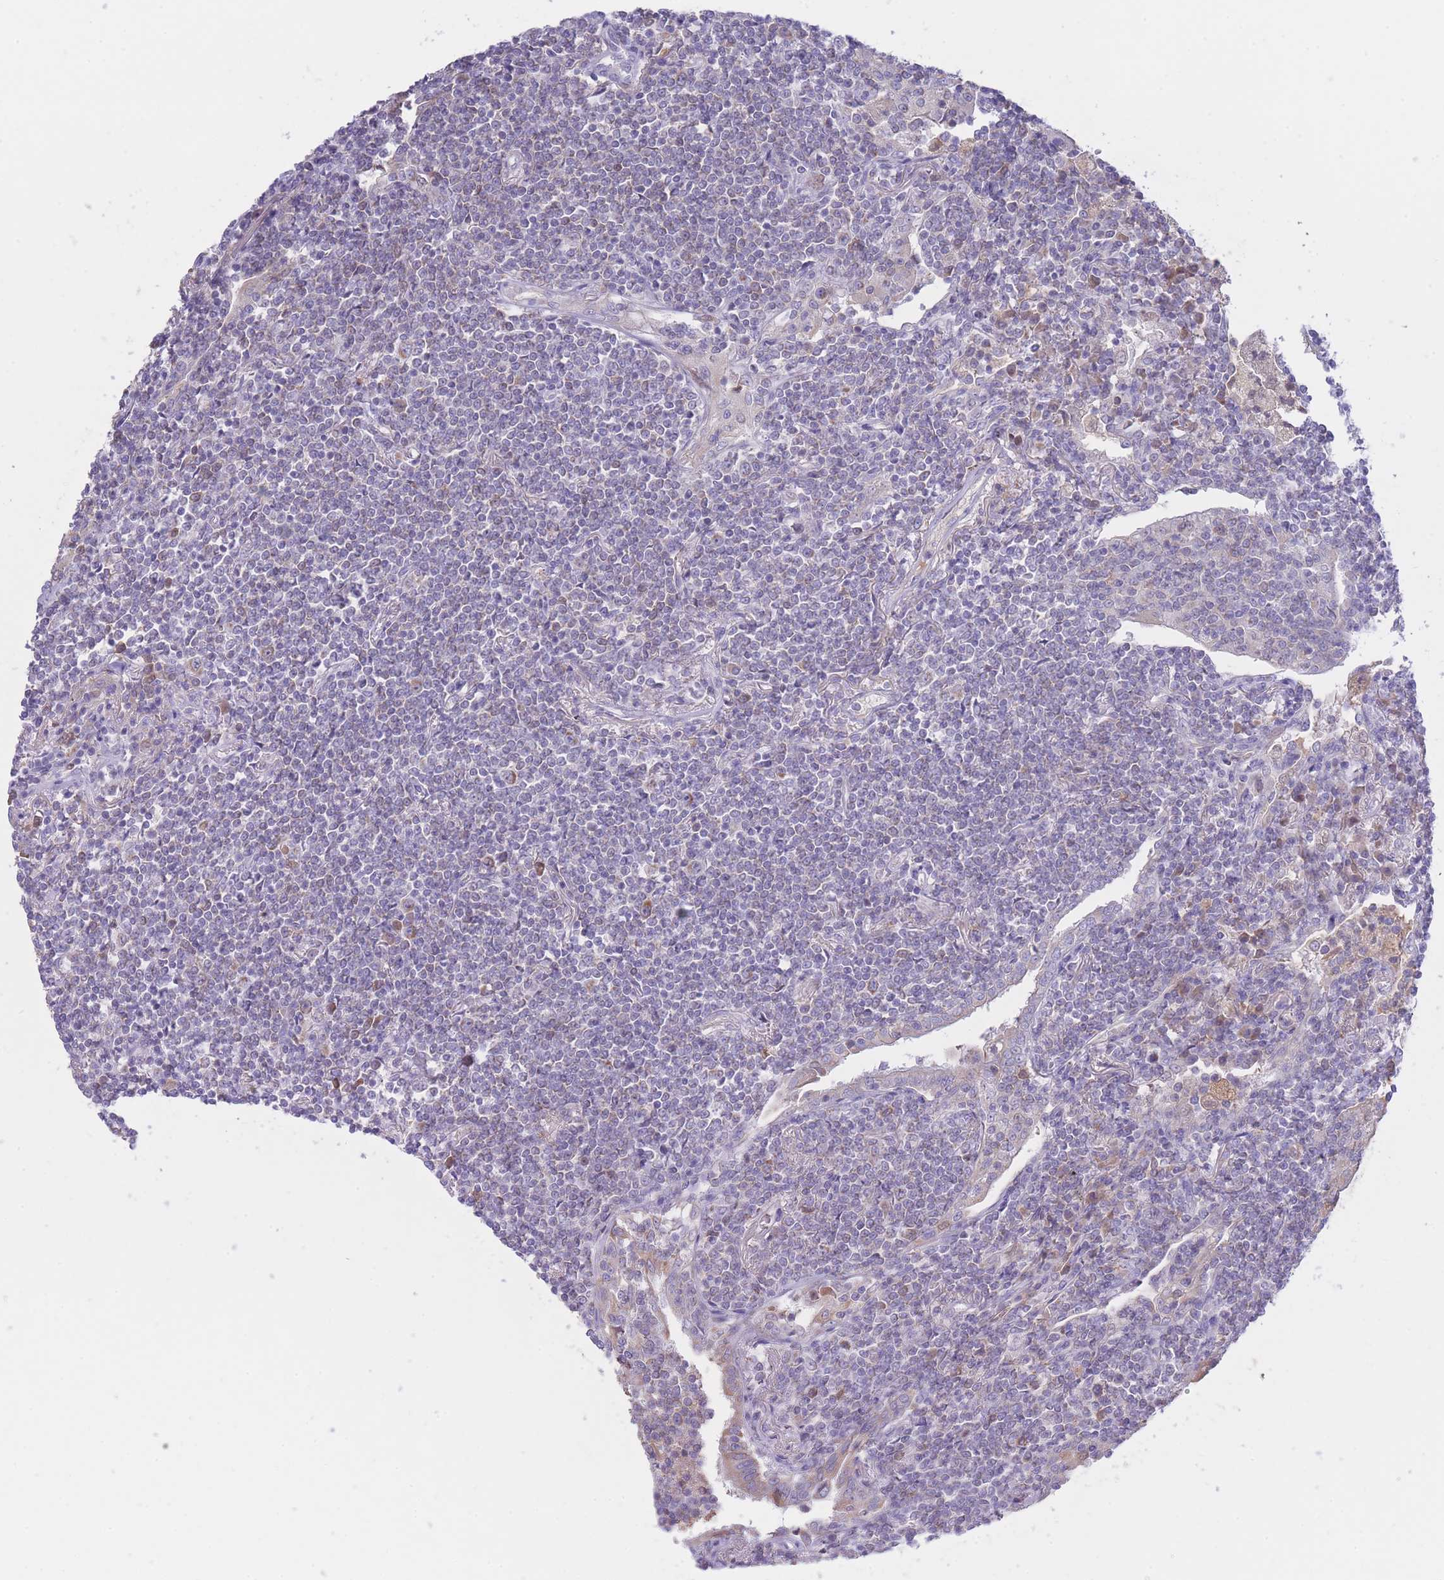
{"staining": {"intensity": "negative", "quantity": "none", "location": "none"}, "tissue": "lymphoma", "cell_type": "Tumor cells", "image_type": "cancer", "snomed": [{"axis": "morphology", "description": "Malignant lymphoma, non-Hodgkin's type, Low grade"}, {"axis": "topography", "description": "Lung"}], "caption": "The image demonstrates no significant expression in tumor cells of low-grade malignant lymphoma, non-Hodgkin's type.", "gene": "NANP", "patient": {"sex": "female", "age": 71}}